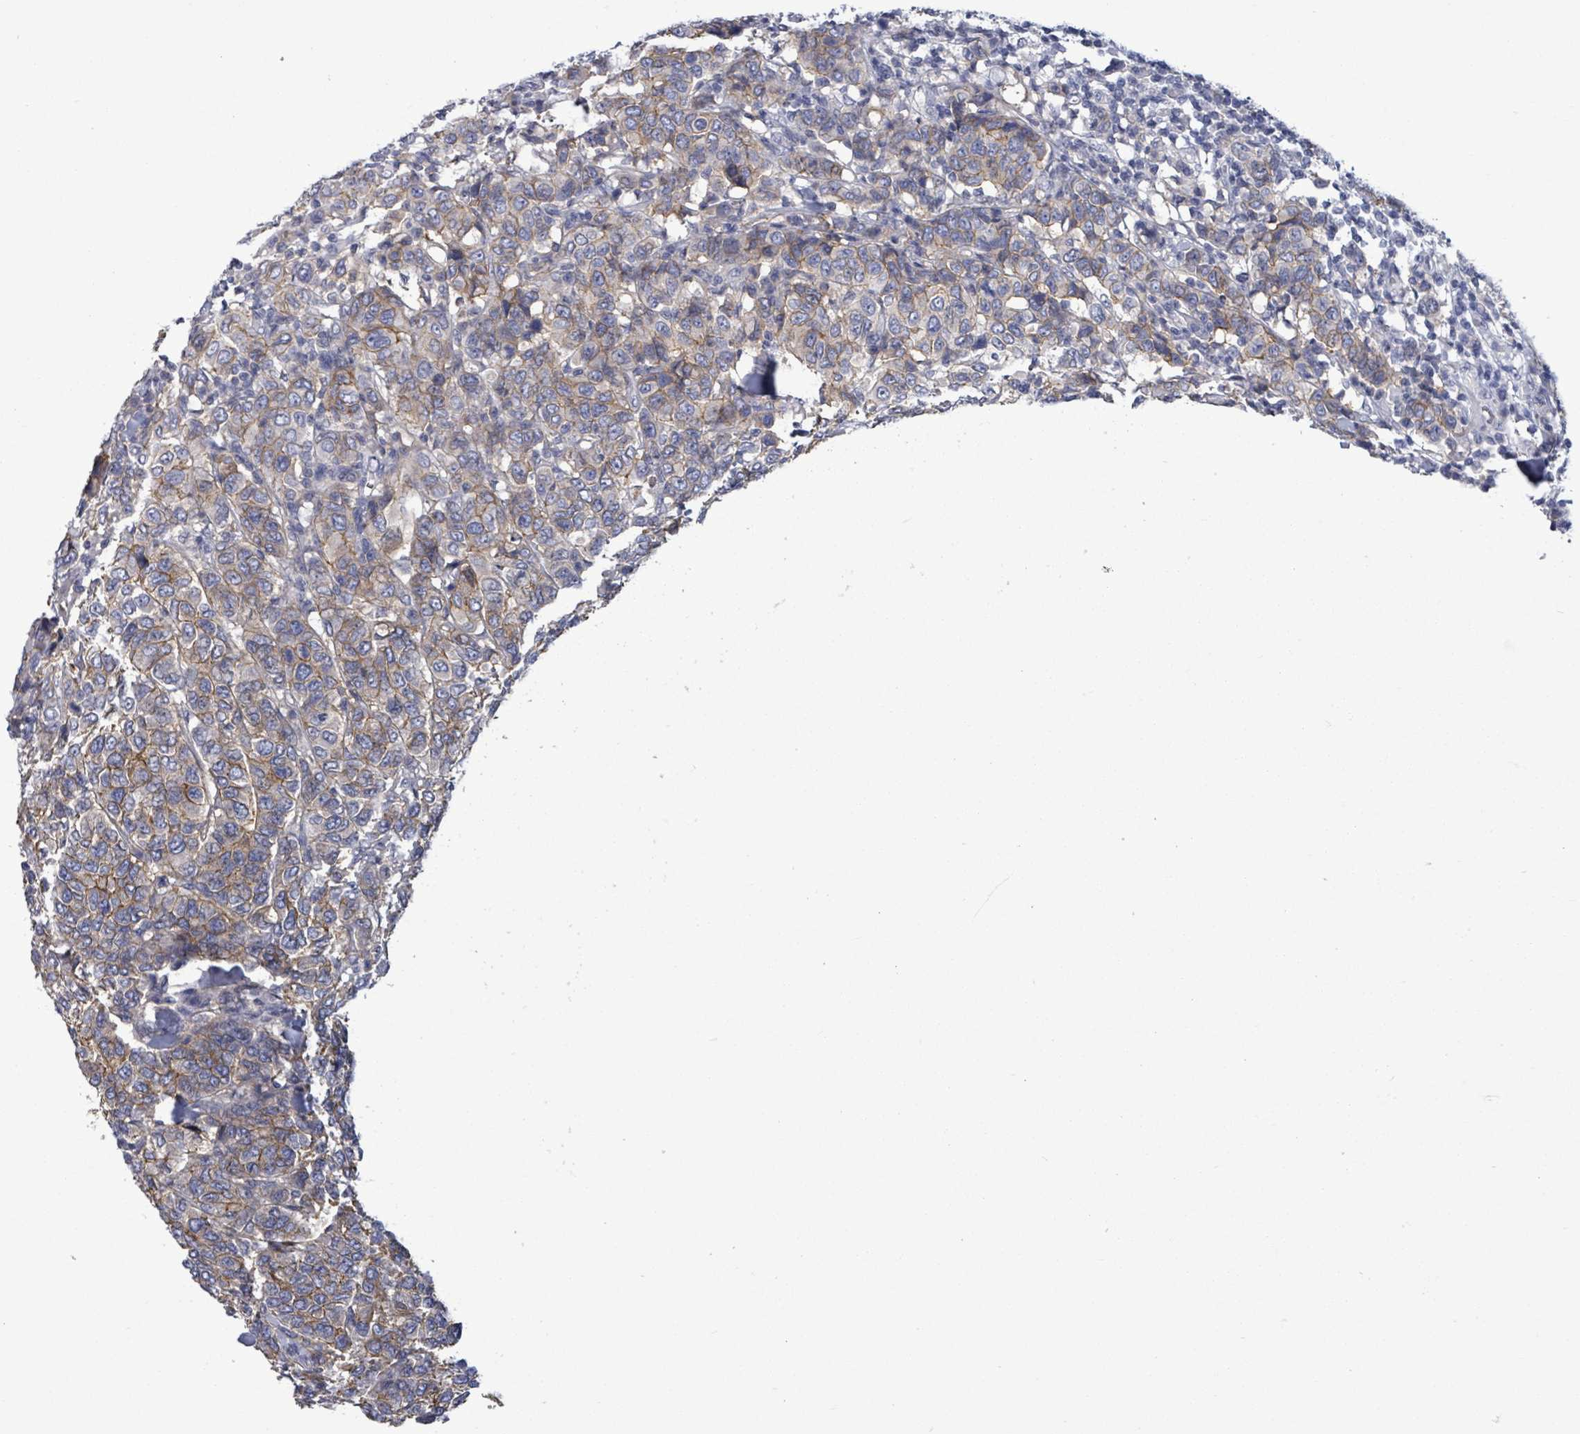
{"staining": {"intensity": "moderate", "quantity": "25%-75%", "location": "cytoplasmic/membranous"}, "tissue": "breast cancer", "cell_type": "Tumor cells", "image_type": "cancer", "snomed": [{"axis": "morphology", "description": "Duct carcinoma"}, {"axis": "topography", "description": "Breast"}], "caption": "Human breast invasive ductal carcinoma stained with a brown dye displays moderate cytoplasmic/membranous positive positivity in approximately 25%-75% of tumor cells.", "gene": "BSG", "patient": {"sex": "female", "age": 55}}